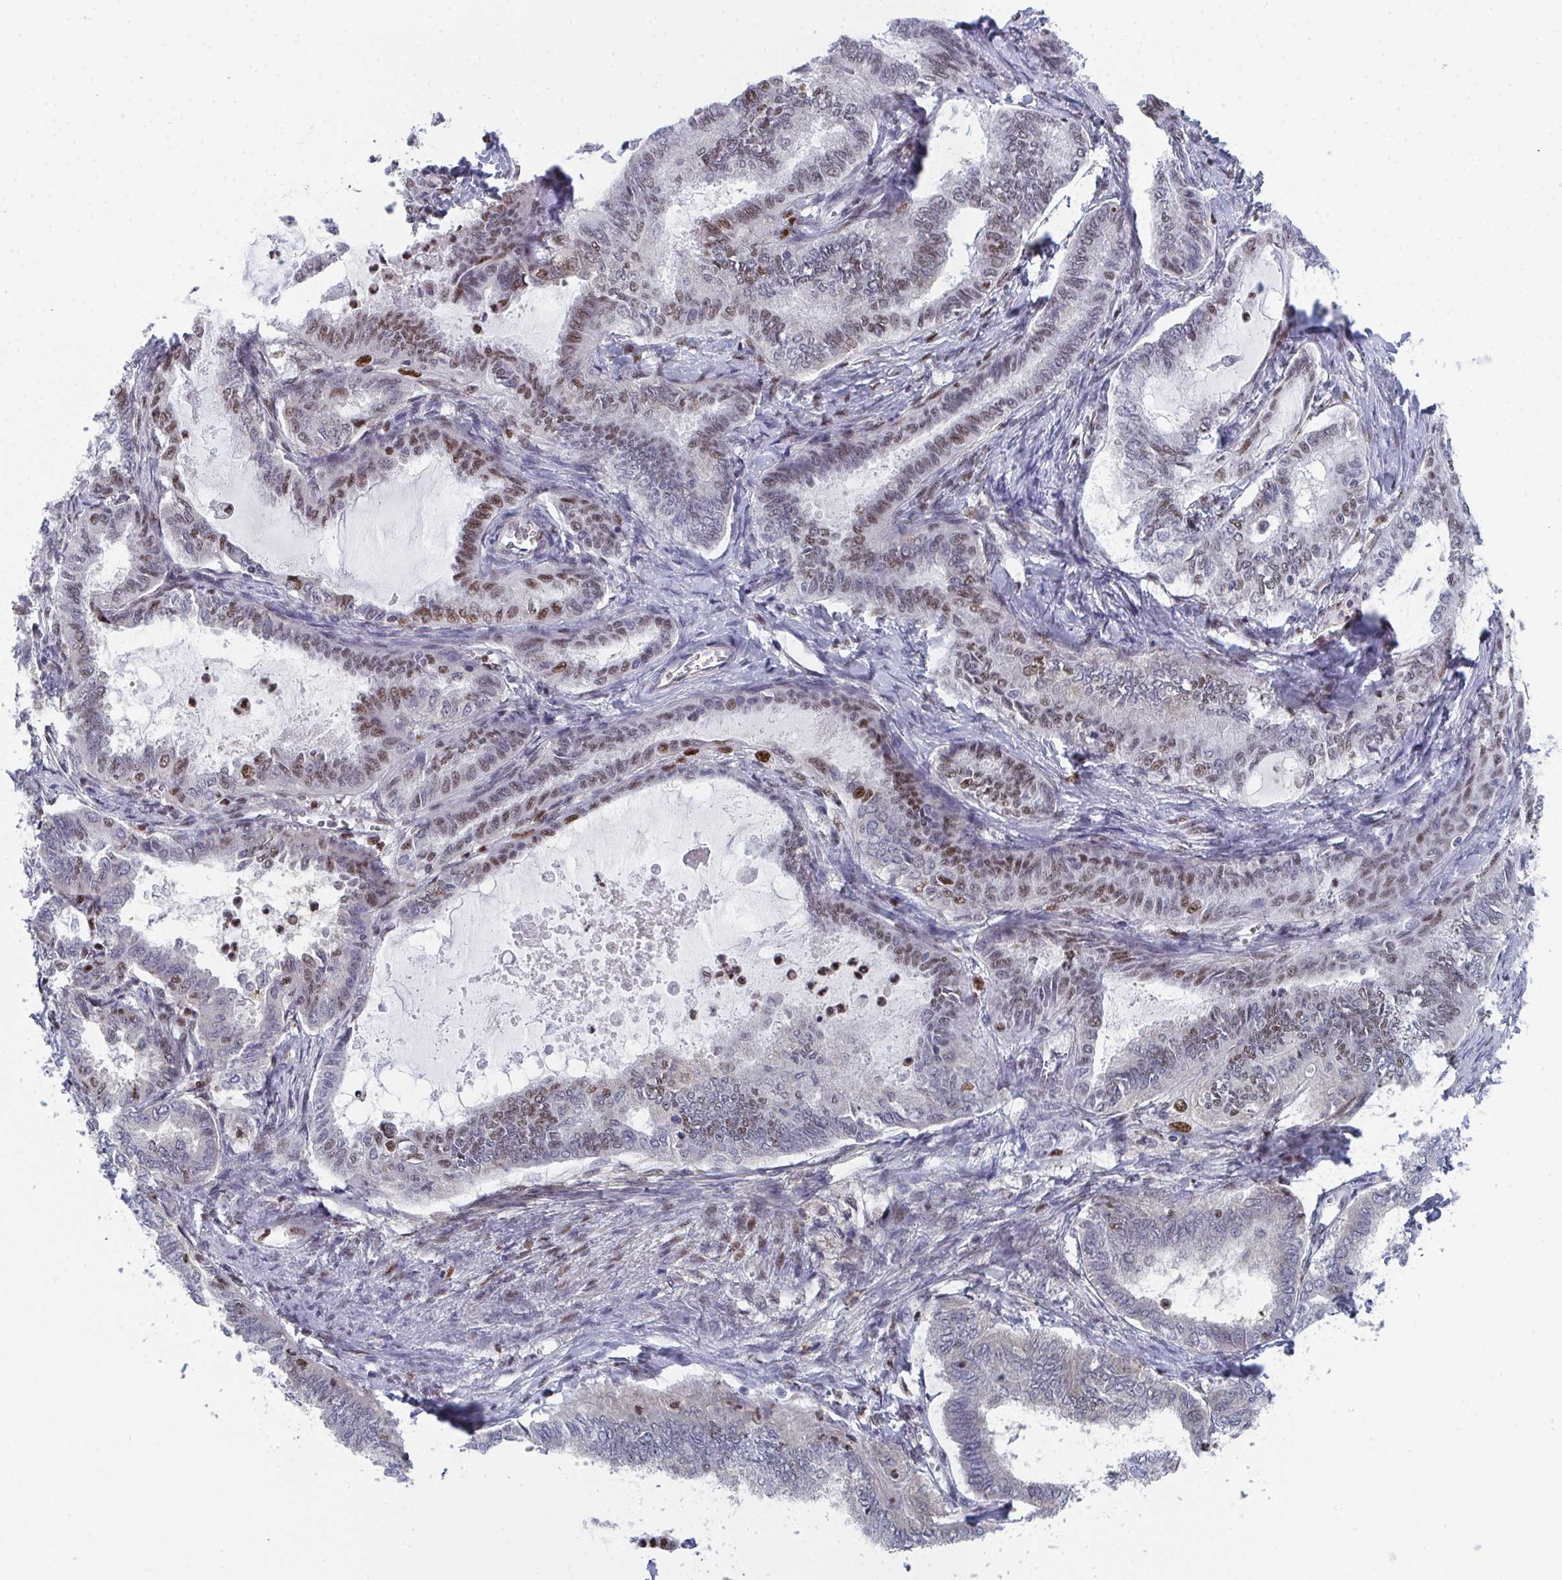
{"staining": {"intensity": "moderate", "quantity": "<25%", "location": "nuclear"}, "tissue": "ovarian cancer", "cell_type": "Tumor cells", "image_type": "cancer", "snomed": [{"axis": "morphology", "description": "Carcinoma, endometroid"}, {"axis": "topography", "description": "Ovary"}], "caption": "Immunohistochemical staining of human ovarian cancer demonstrates low levels of moderate nuclear protein staining in about <25% of tumor cells. (Brightfield microscopy of DAB IHC at high magnification).", "gene": "JDP2", "patient": {"sex": "female", "age": 70}}